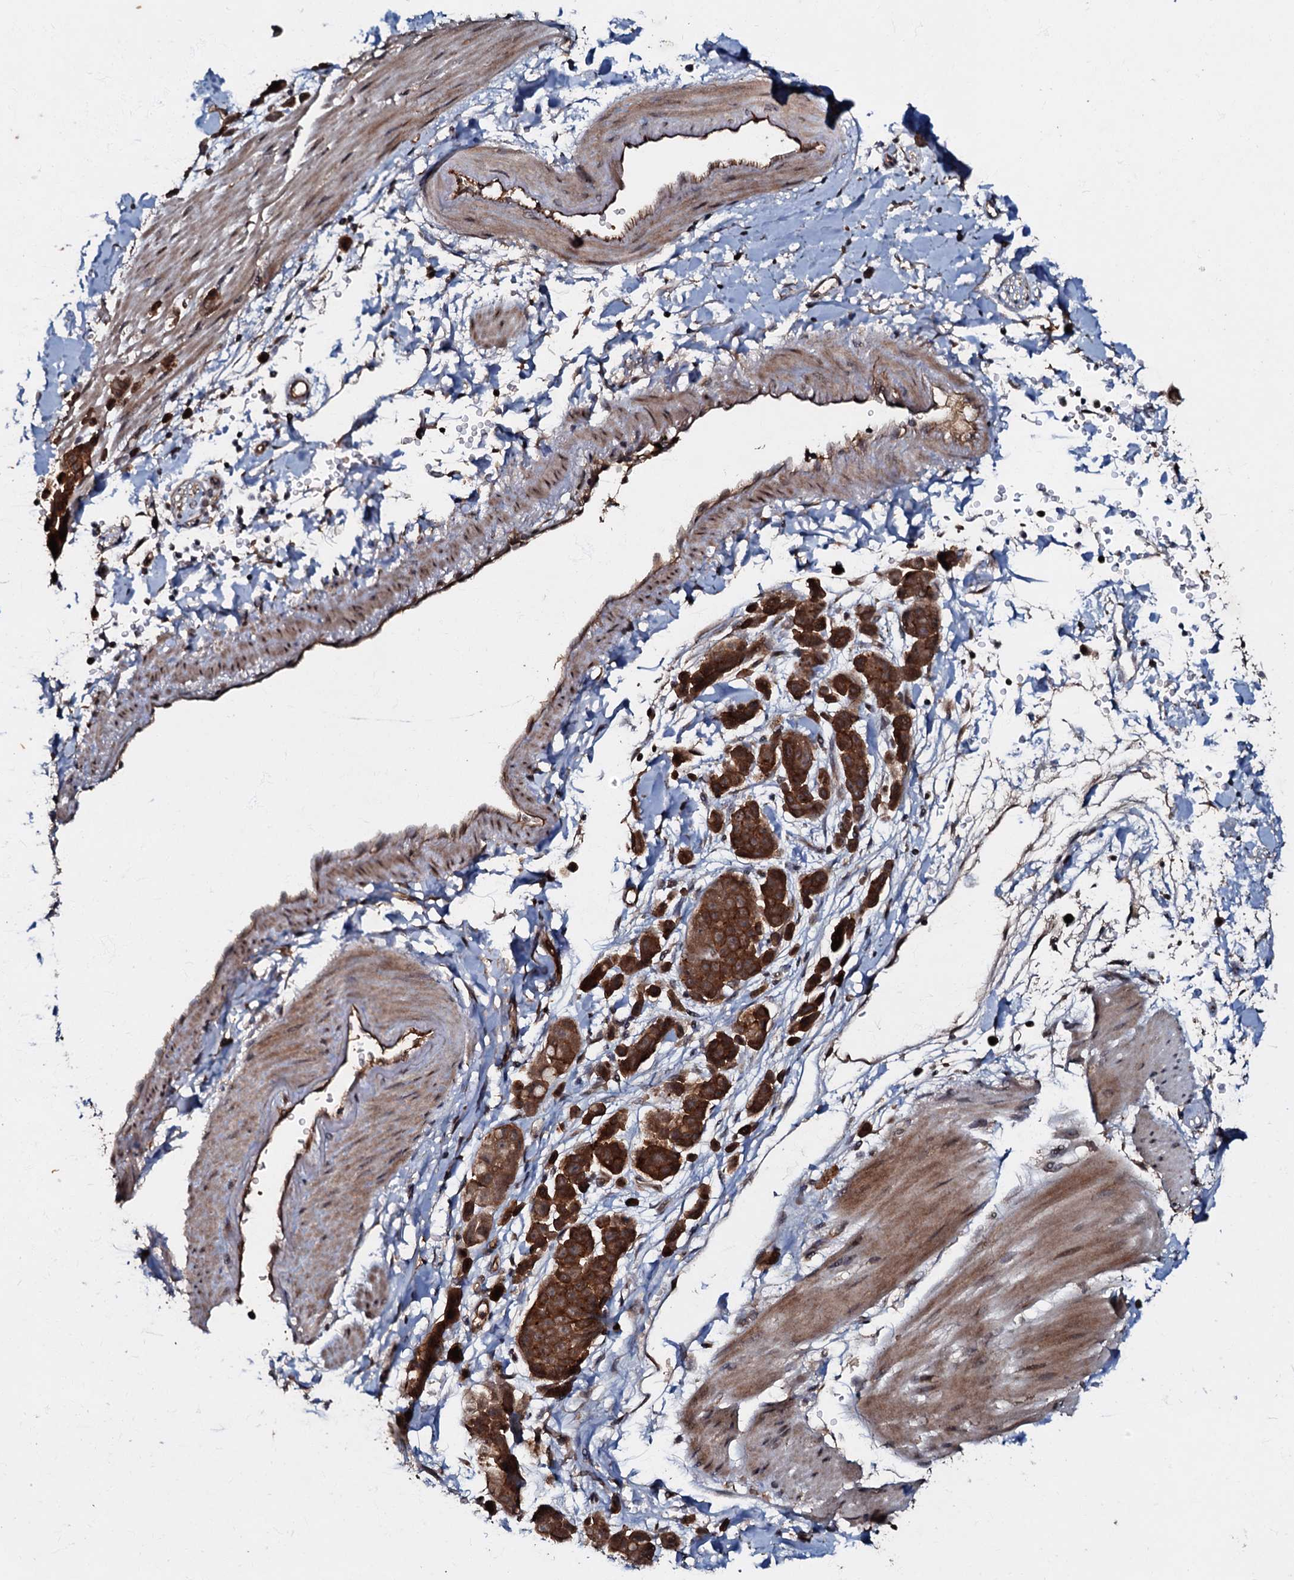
{"staining": {"intensity": "strong", "quantity": ">75%", "location": "cytoplasmic/membranous"}, "tissue": "pancreatic cancer", "cell_type": "Tumor cells", "image_type": "cancer", "snomed": [{"axis": "morphology", "description": "Normal tissue, NOS"}, {"axis": "morphology", "description": "Adenocarcinoma, NOS"}, {"axis": "topography", "description": "Pancreas"}], "caption": "Pancreatic cancer was stained to show a protein in brown. There is high levels of strong cytoplasmic/membranous staining in approximately >75% of tumor cells.", "gene": "MANSC4", "patient": {"sex": "female", "age": 64}}